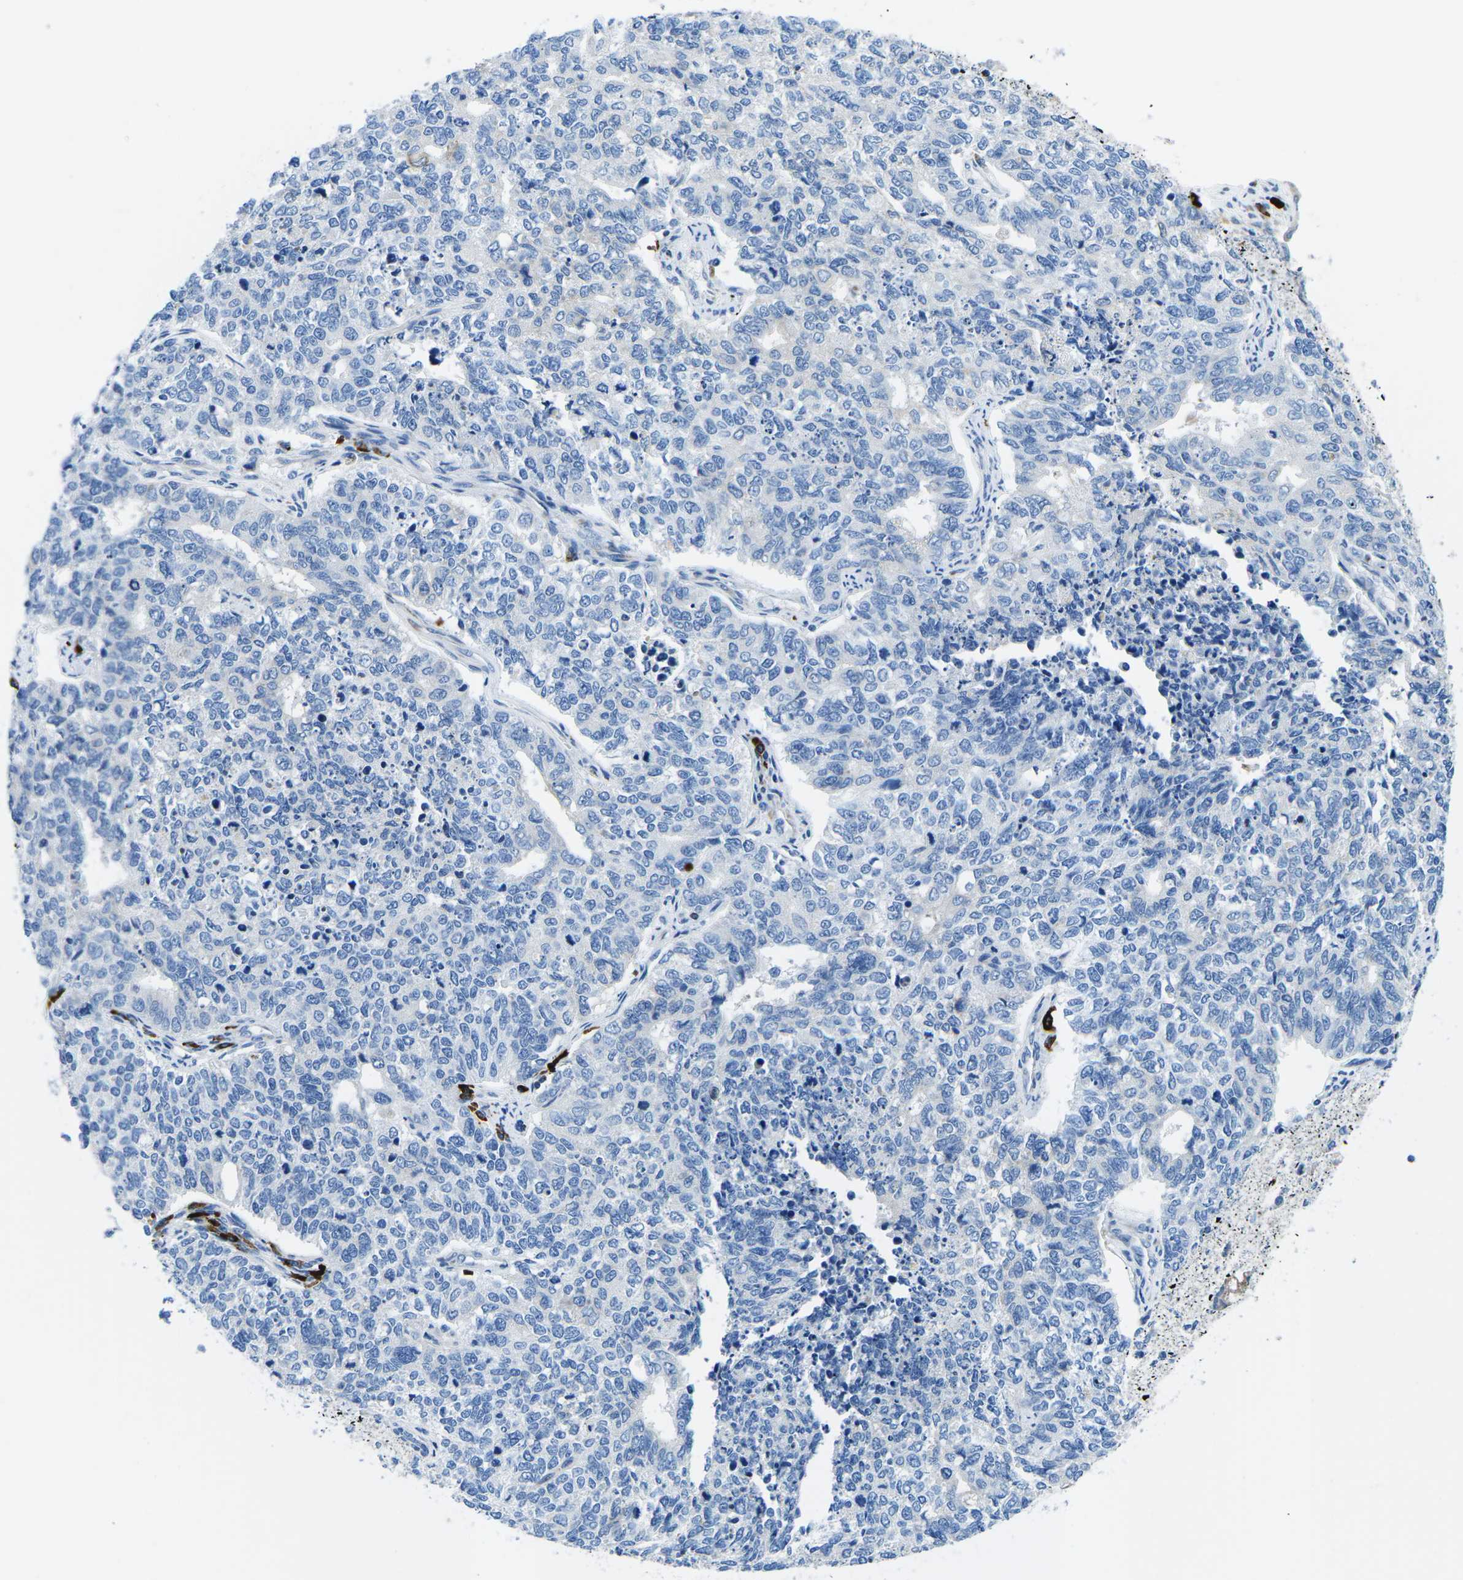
{"staining": {"intensity": "negative", "quantity": "none", "location": "none"}, "tissue": "cervical cancer", "cell_type": "Tumor cells", "image_type": "cancer", "snomed": [{"axis": "morphology", "description": "Squamous cell carcinoma, NOS"}, {"axis": "topography", "description": "Cervix"}], "caption": "Histopathology image shows no protein expression in tumor cells of cervical cancer tissue.", "gene": "MC4R", "patient": {"sex": "female", "age": 63}}